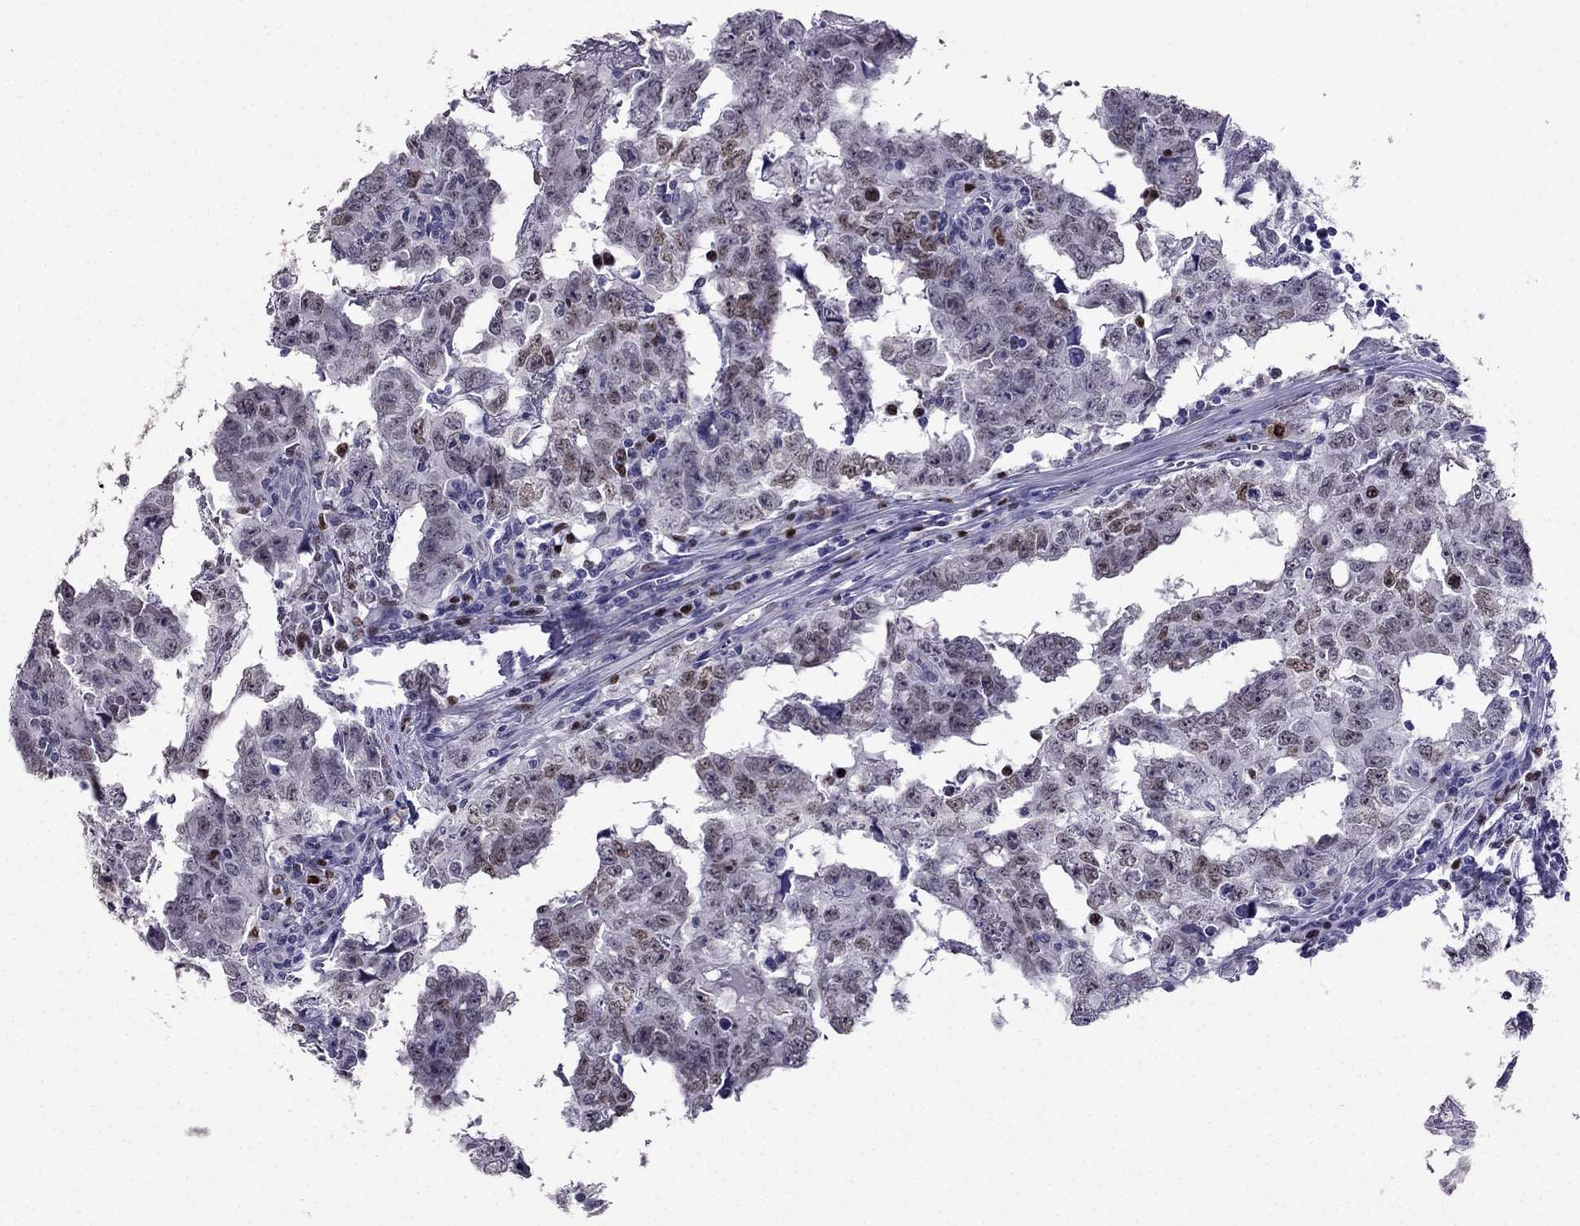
{"staining": {"intensity": "moderate", "quantity": "<25%", "location": "nuclear"}, "tissue": "testis cancer", "cell_type": "Tumor cells", "image_type": "cancer", "snomed": [{"axis": "morphology", "description": "Carcinoma, Embryonal, NOS"}, {"axis": "topography", "description": "Testis"}], "caption": "IHC of embryonal carcinoma (testis) shows low levels of moderate nuclear staining in approximately <25% of tumor cells.", "gene": "ARID3A", "patient": {"sex": "male", "age": 22}}